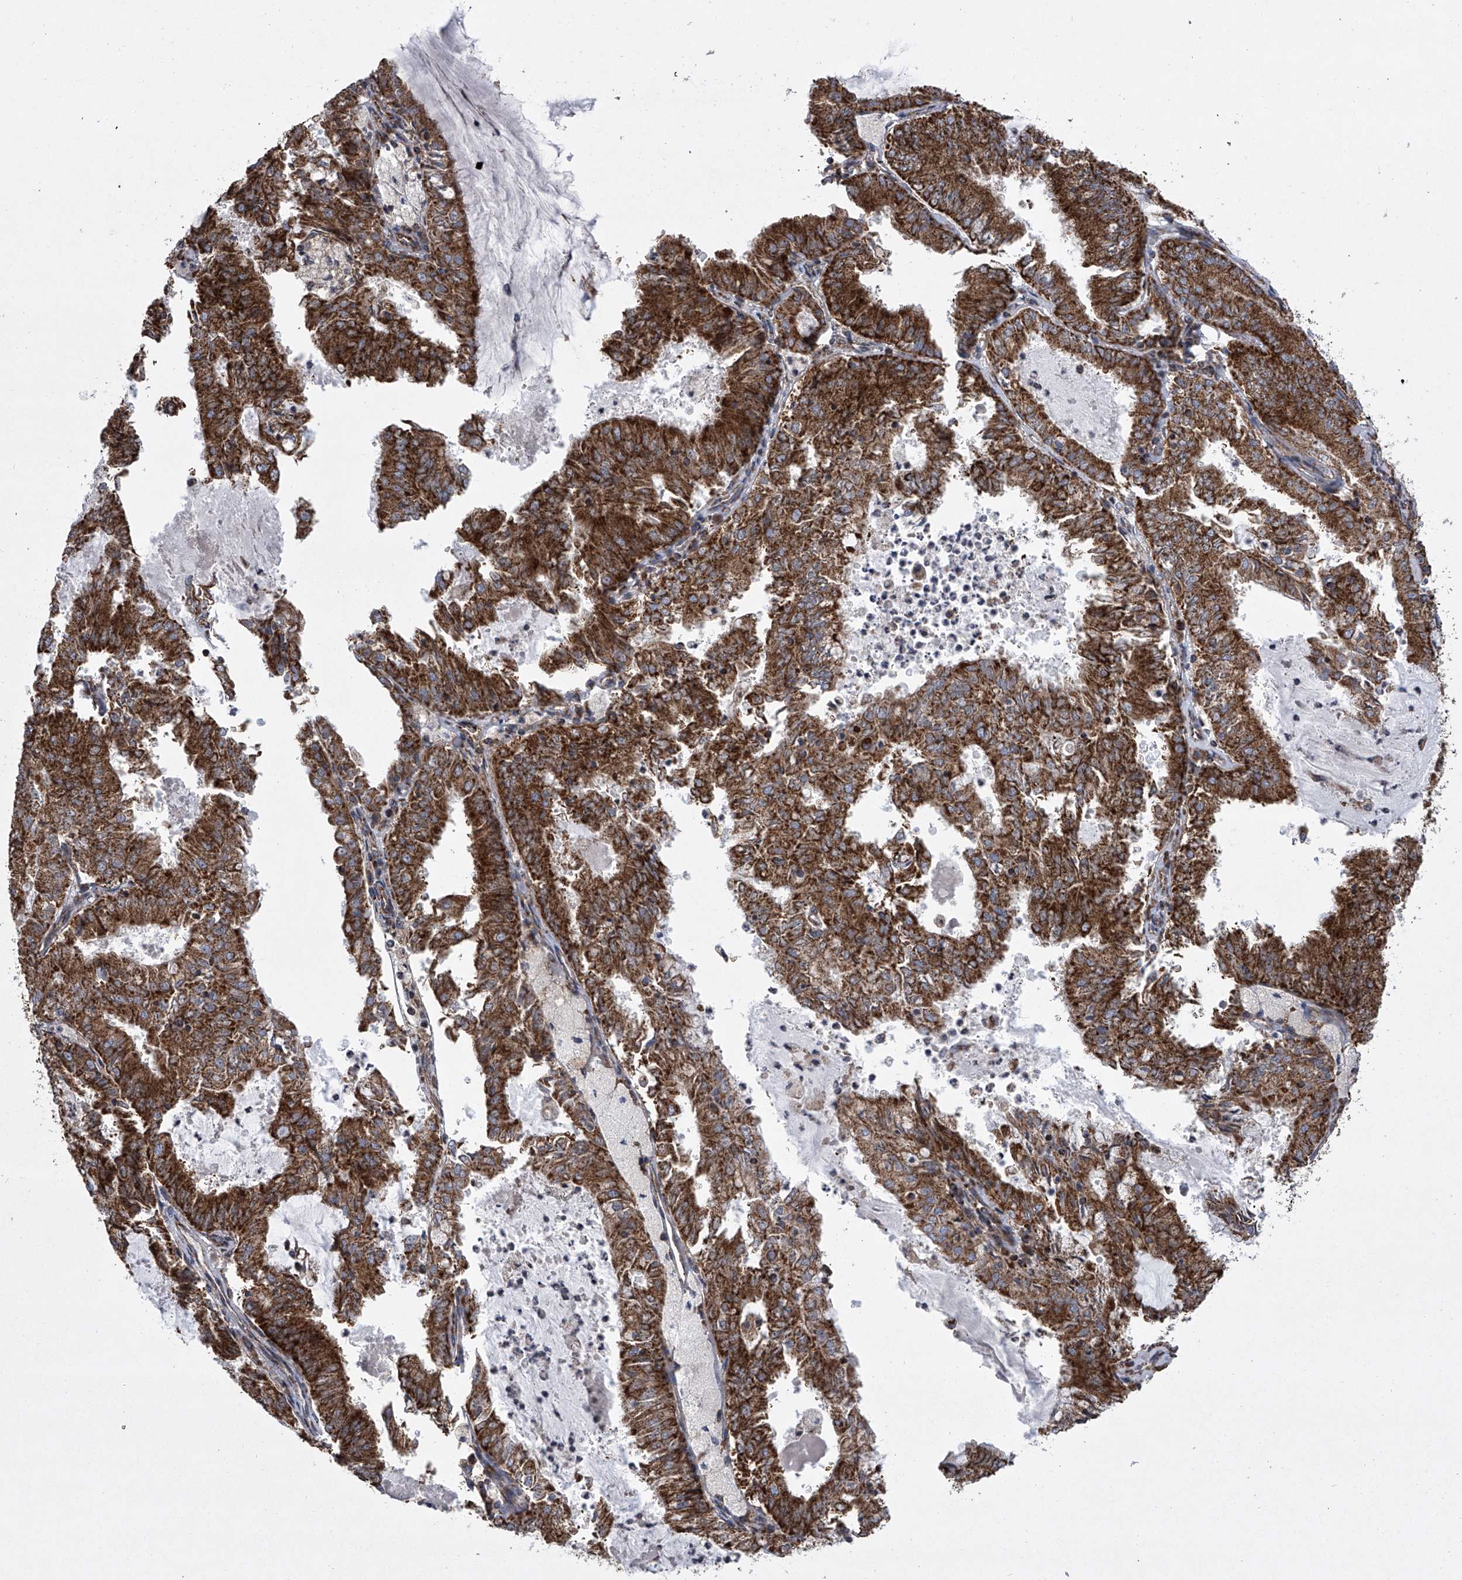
{"staining": {"intensity": "strong", "quantity": ">75%", "location": "cytoplasmic/membranous"}, "tissue": "endometrial cancer", "cell_type": "Tumor cells", "image_type": "cancer", "snomed": [{"axis": "morphology", "description": "Adenocarcinoma, NOS"}, {"axis": "topography", "description": "Endometrium"}], "caption": "A brown stain highlights strong cytoplasmic/membranous staining of a protein in human endometrial adenocarcinoma tumor cells.", "gene": "ZC3H15", "patient": {"sex": "female", "age": 57}}